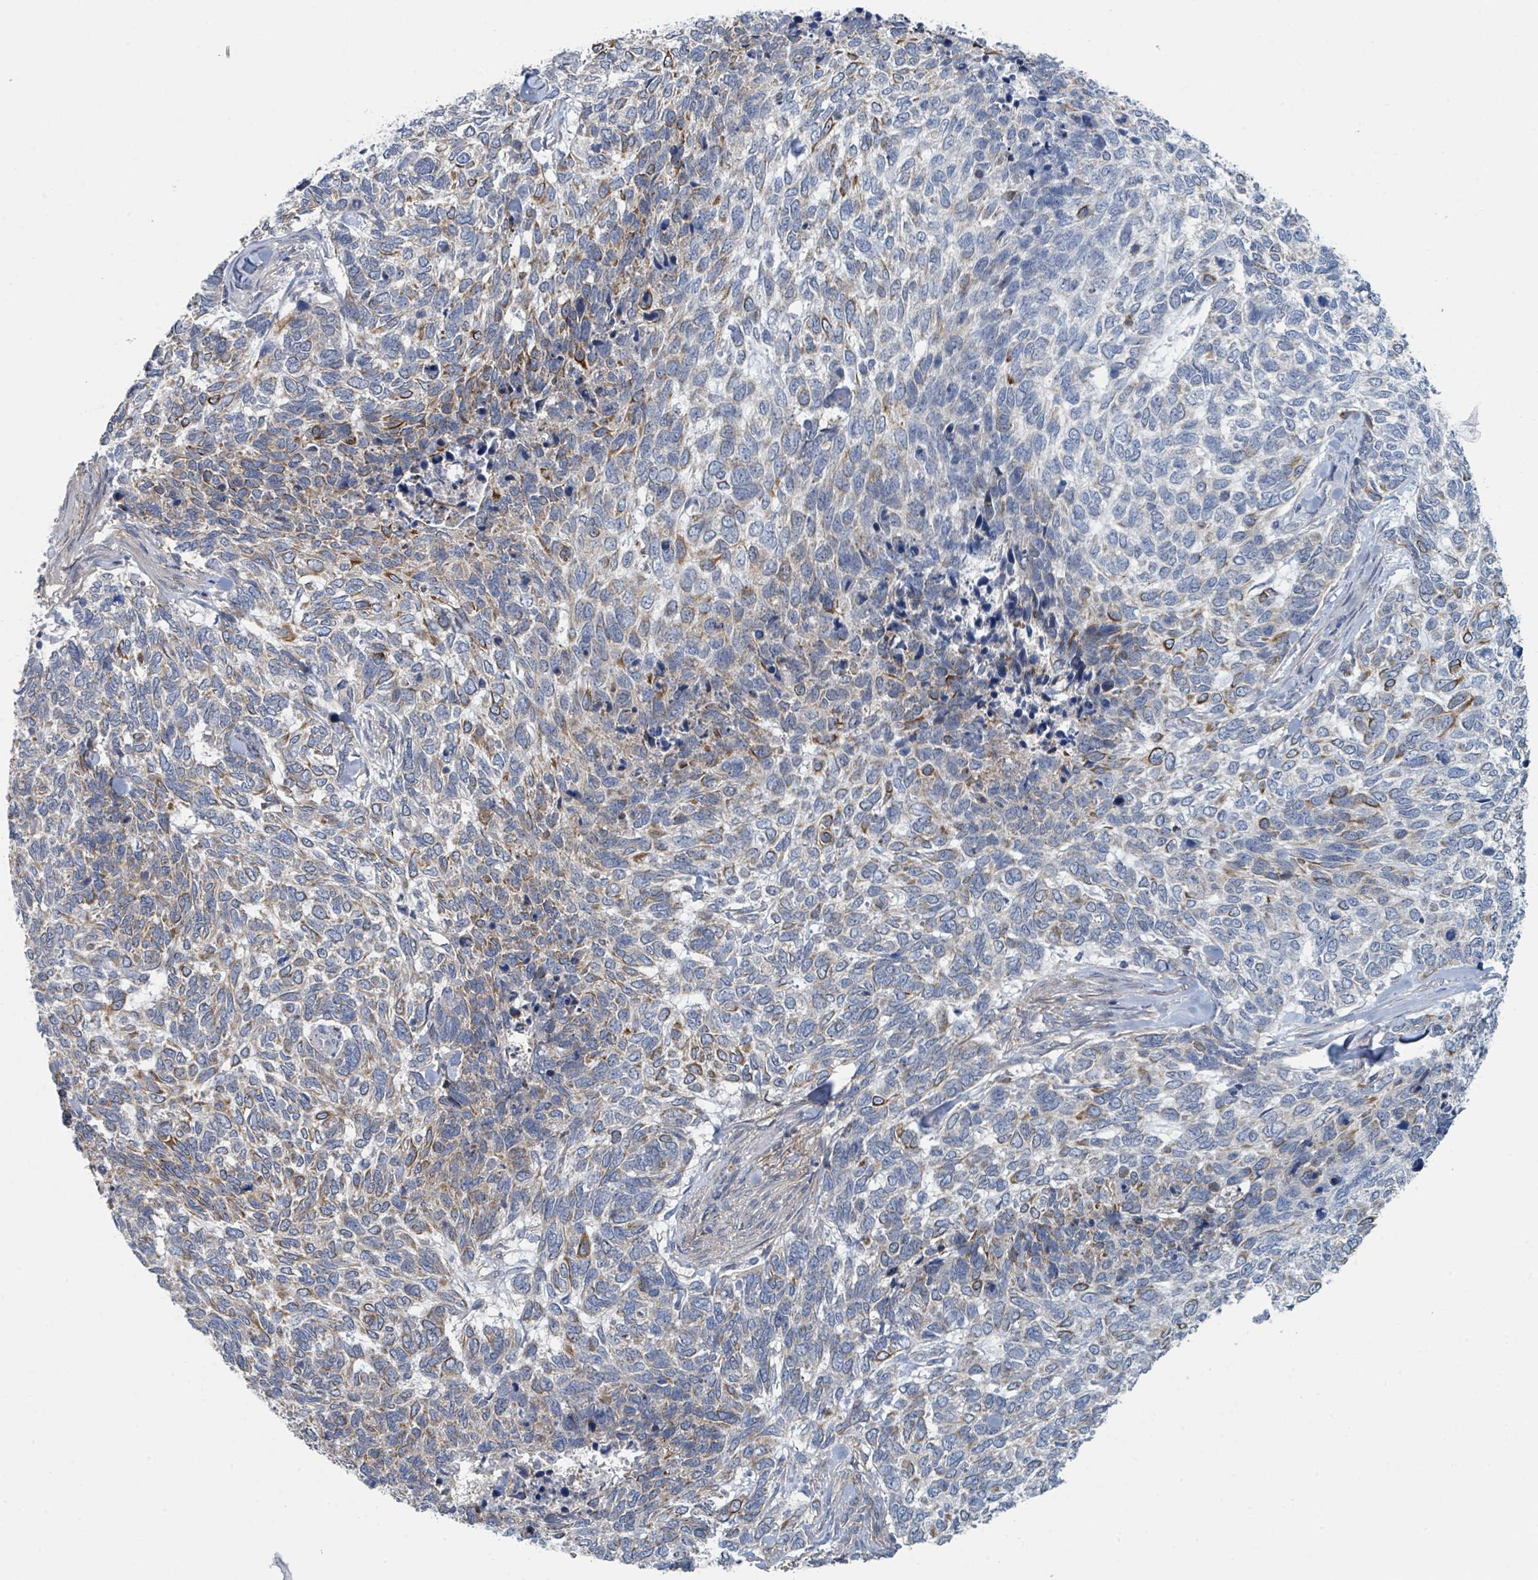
{"staining": {"intensity": "moderate", "quantity": "25%-75%", "location": "cytoplasmic/membranous"}, "tissue": "skin cancer", "cell_type": "Tumor cells", "image_type": "cancer", "snomed": [{"axis": "morphology", "description": "Basal cell carcinoma"}, {"axis": "topography", "description": "Skin"}], "caption": "Immunohistochemistry (DAB (3,3'-diaminobenzidine)) staining of skin cancer exhibits moderate cytoplasmic/membranous protein positivity in approximately 25%-75% of tumor cells.", "gene": "ANKRD55", "patient": {"sex": "female", "age": 65}}